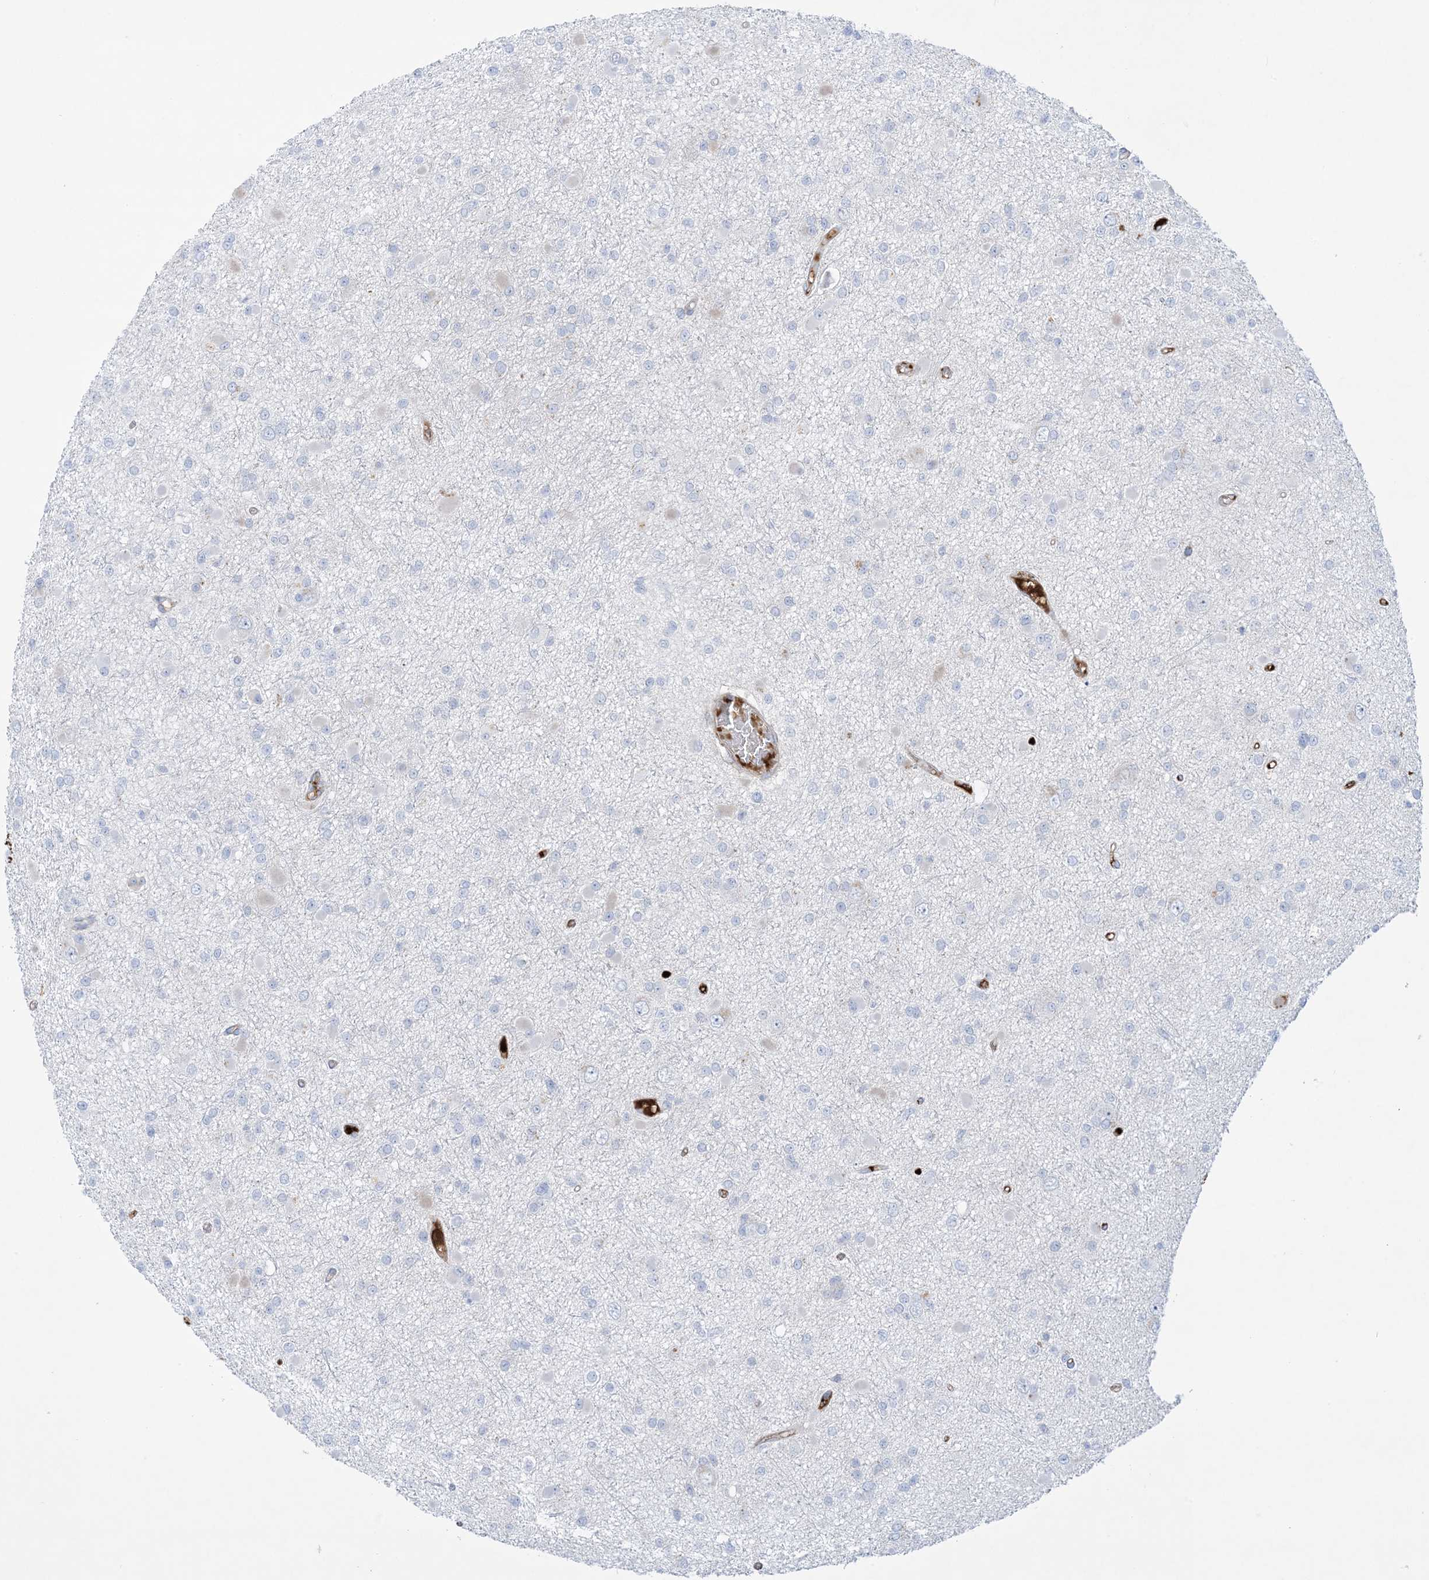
{"staining": {"intensity": "negative", "quantity": "none", "location": "none"}, "tissue": "glioma", "cell_type": "Tumor cells", "image_type": "cancer", "snomed": [{"axis": "morphology", "description": "Glioma, malignant, Low grade"}, {"axis": "topography", "description": "Brain"}], "caption": "A photomicrograph of glioma stained for a protein reveals no brown staining in tumor cells.", "gene": "ATP11C", "patient": {"sex": "female", "age": 22}}